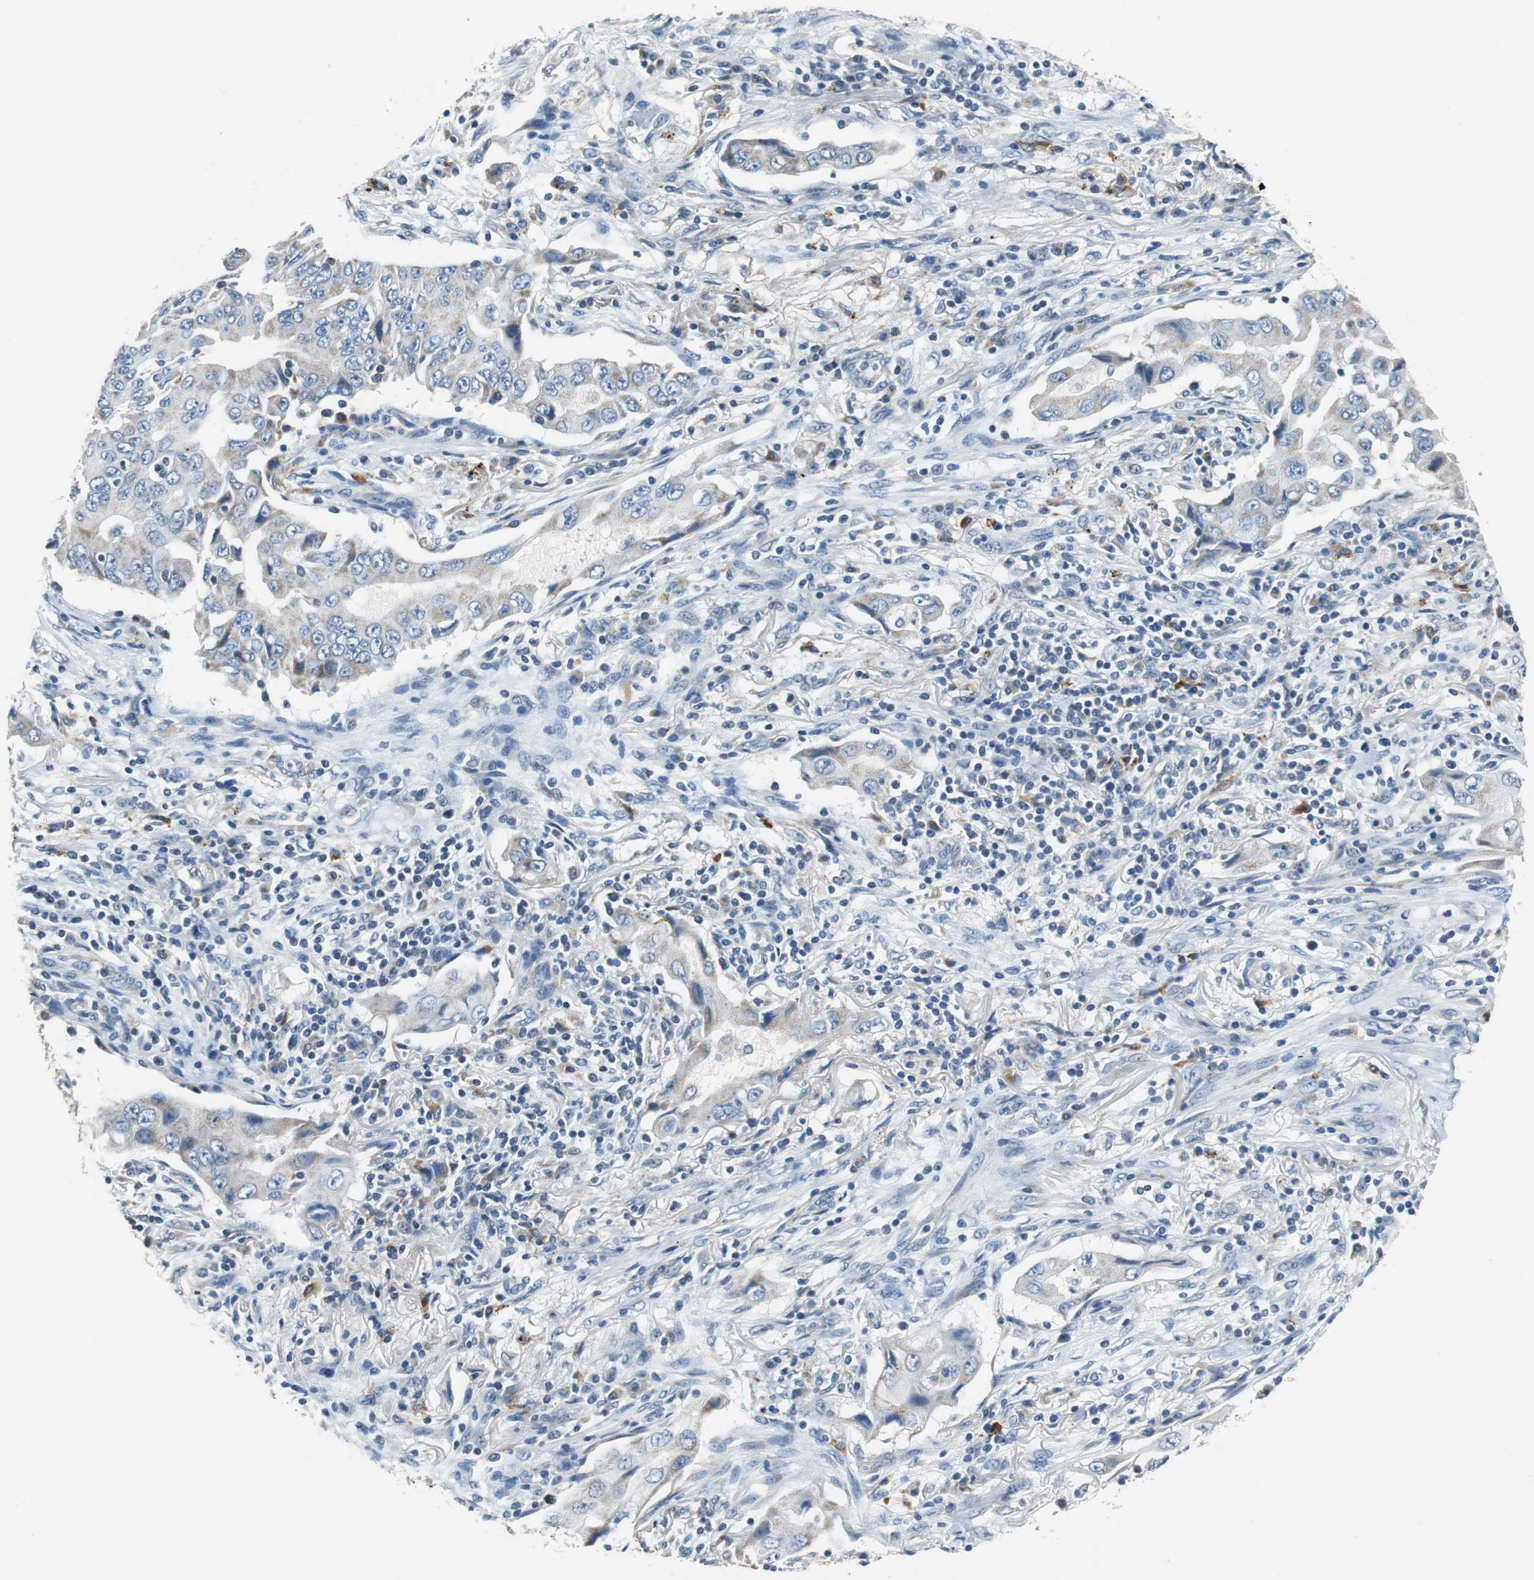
{"staining": {"intensity": "weak", "quantity": "<25%", "location": "cytoplasmic/membranous"}, "tissue": "lung cancer", "cell_type": "Tumor cells", "image_type": "cancer", "snomed": [{"axis": "morphology", "description": "Adenocarcinoma, NOS"}, {"axis": "topography", "description": "Lung"}], "caption": "The photomicrograph reveals no staining of tumor cells in adenocarcinoma (lung).", "gene": "NLGN1", "patient": {"sex": "female", "age": 65}}